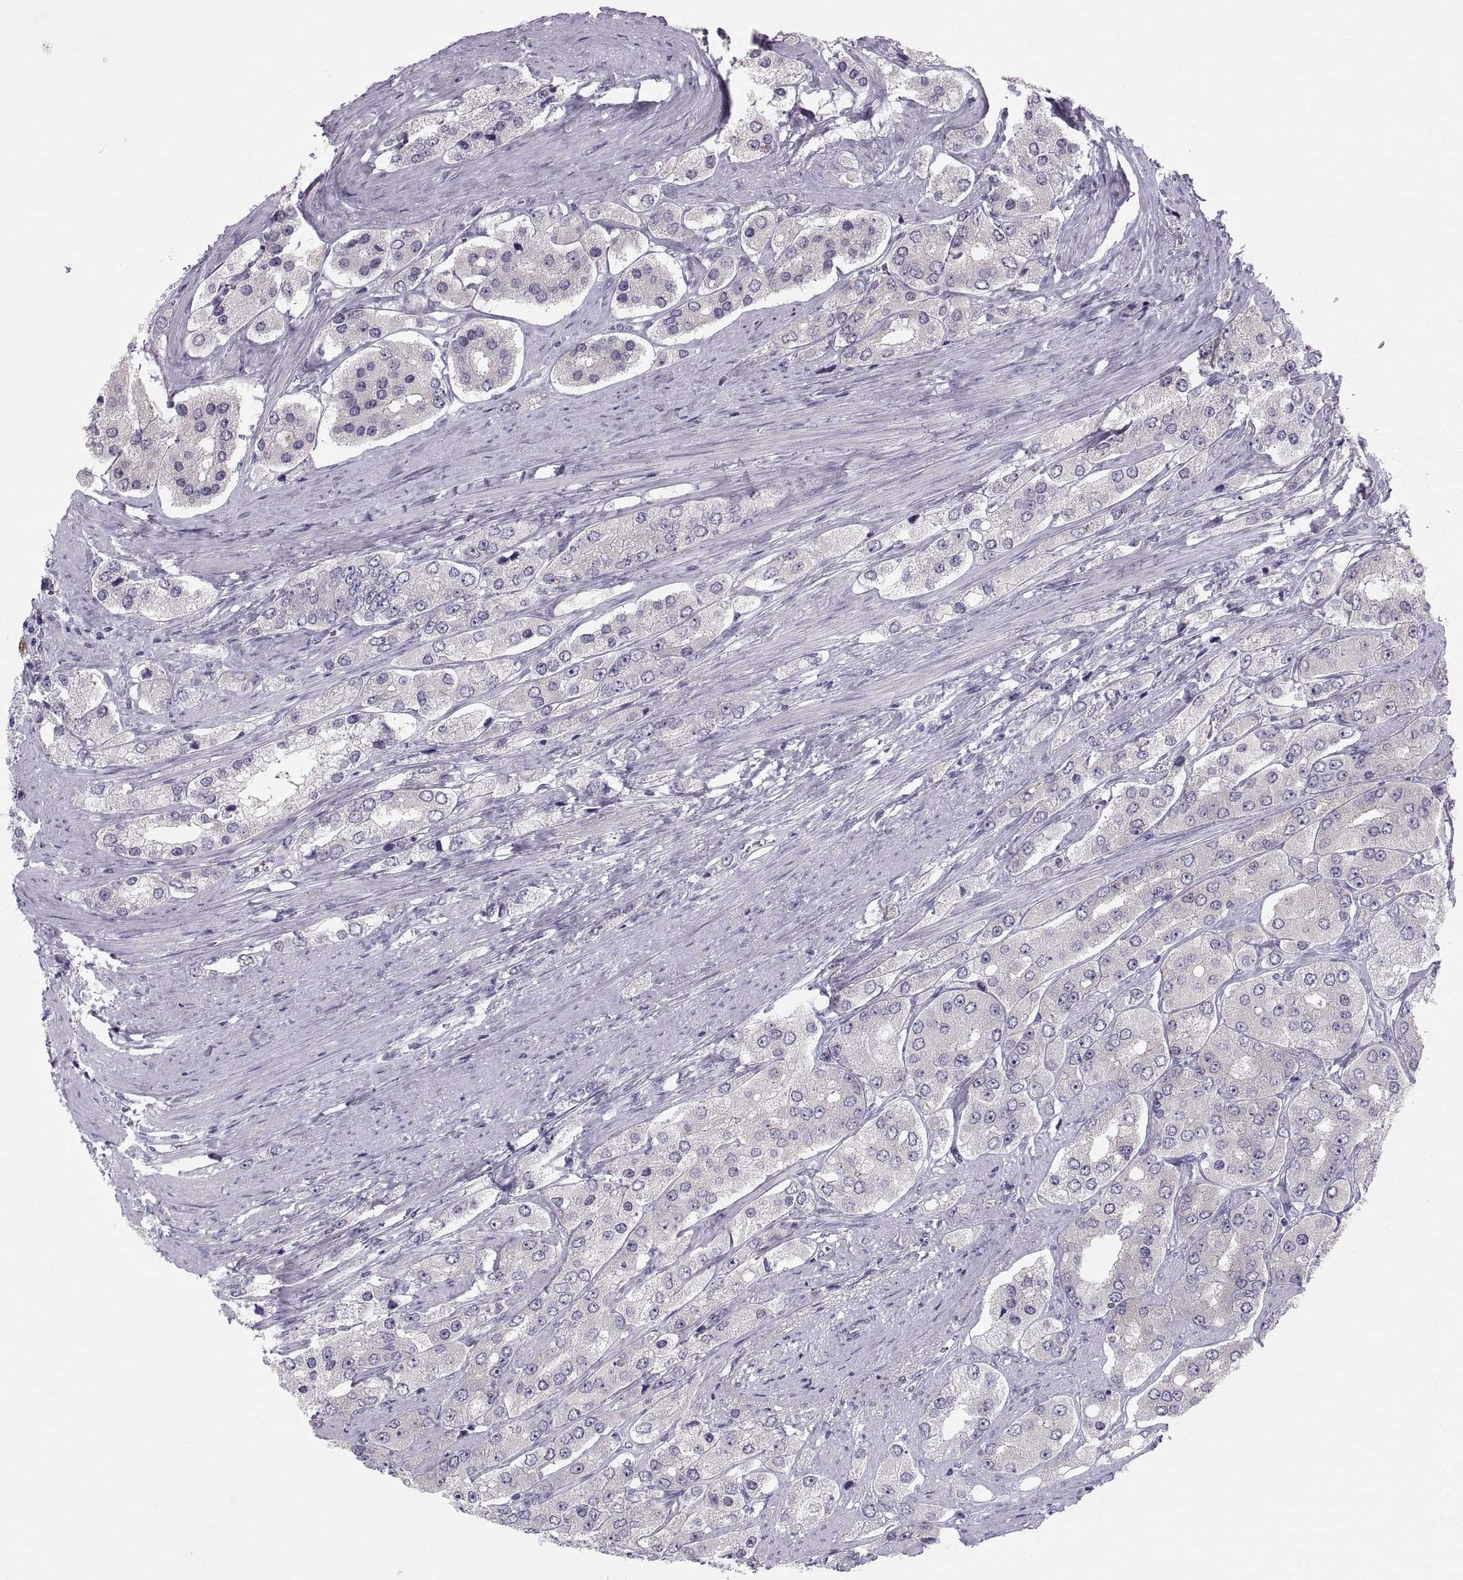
{"staining": {"intensity": "negative", "quantity": "none", "location": "none"}, "tissue": "prostate cancer", "cell_type": "Tumor cells", "image_type": "cancer", "snomed": [{"axis": "morphology", "description": "Adenocarcinoma, Low grade"}, {"axis": "topography", "description": "Prostate"}], "caption": "The photomicrograph exhibits no staining of tumor cells in prostate cancer (adenocarcinoma (low-grade)).", "gene": "SLC22A6", "patient": {"sex": "male", "age": 69}}